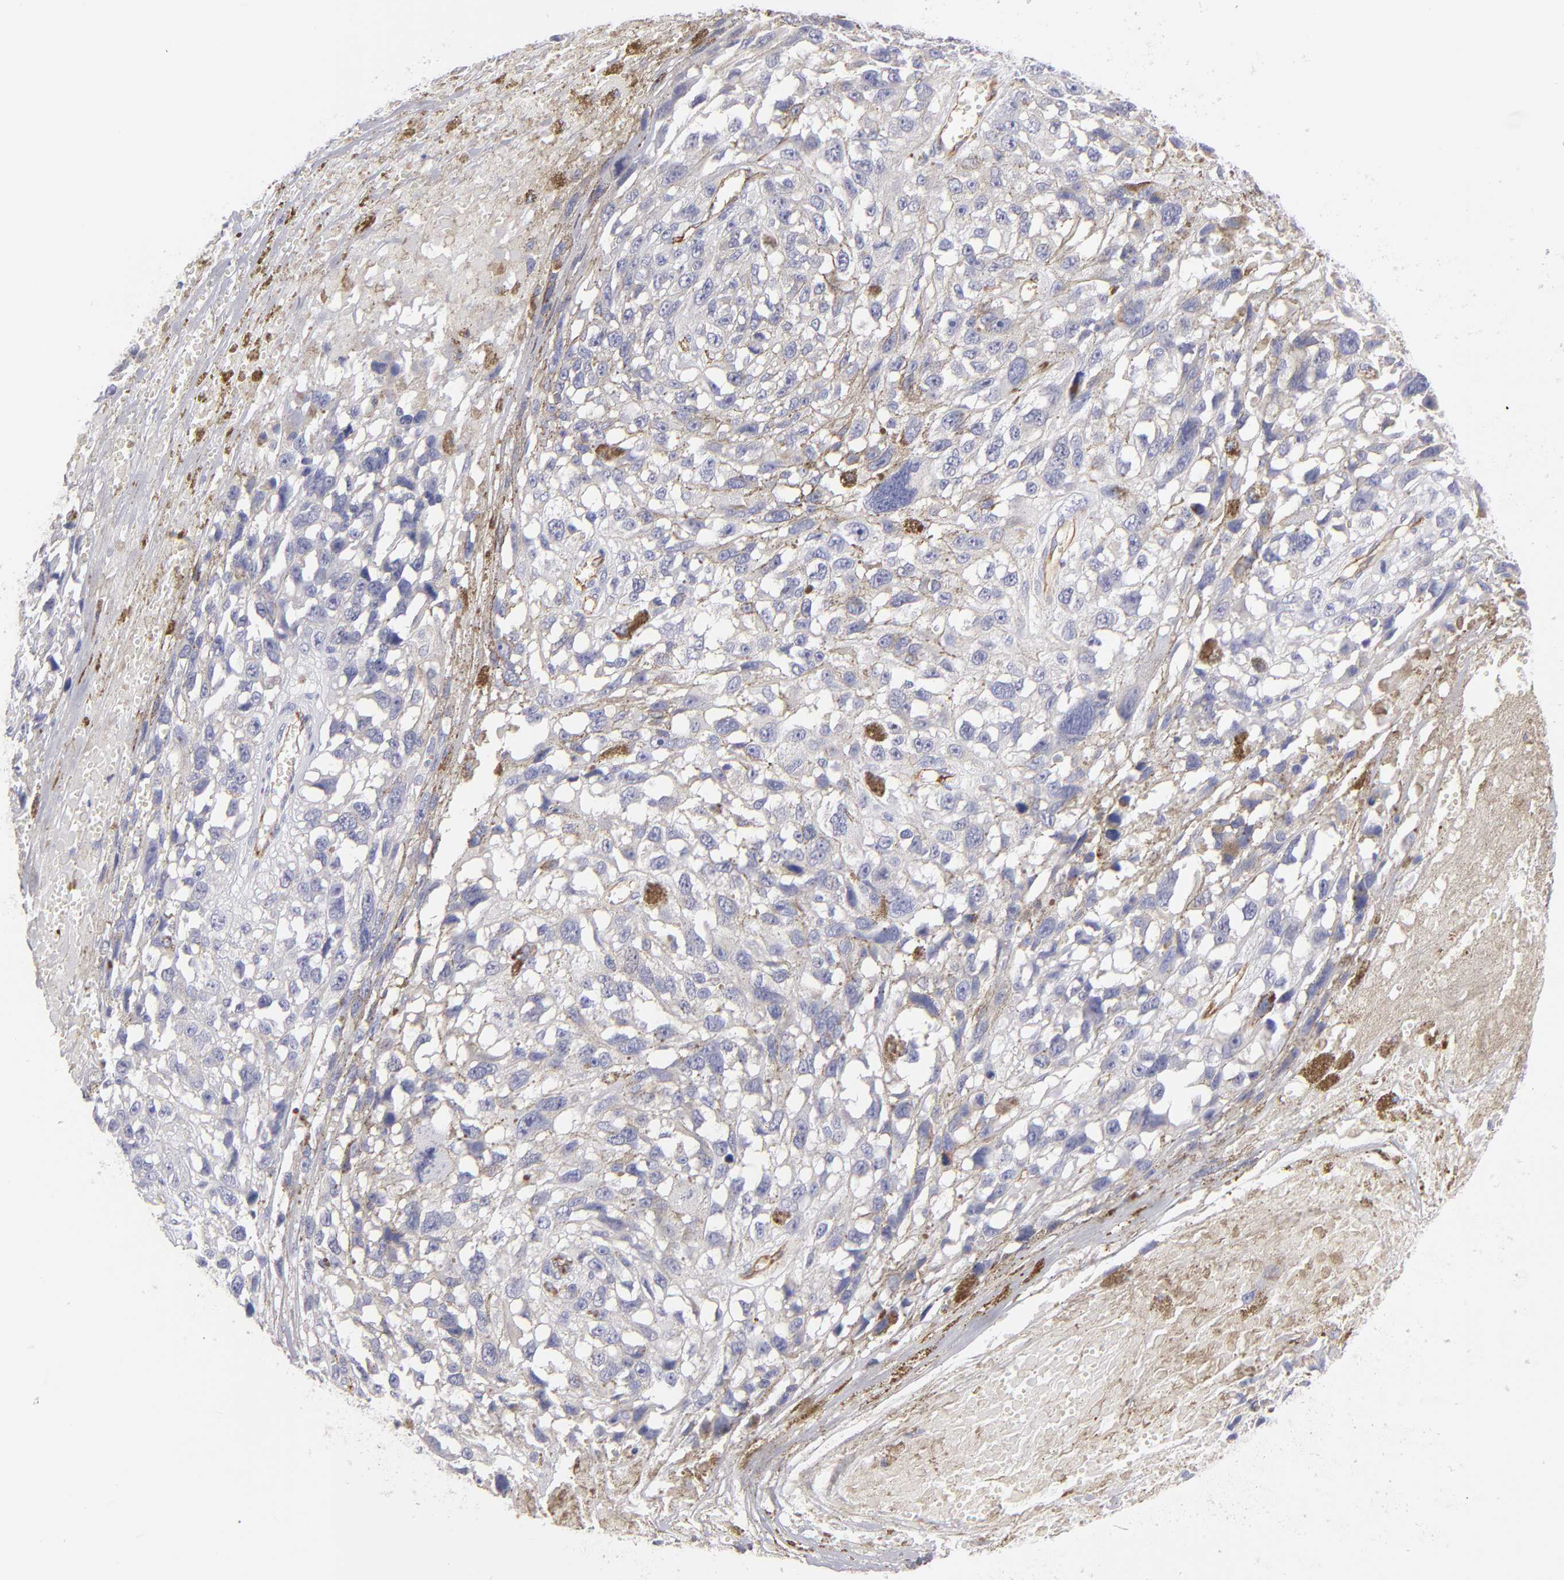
{"staining": {"intensity": "negative", "quantity": "none", "location": "none"}, "tissue": "melanoma", "cell_type": "Tumor cells", "image_type": "cancer", "snomed": [{"axis": "morphology", "description": "Malignant melanoma, Metastatic site"}, {"axis": "topography", "description": "Lymph node"}], "caption": "A micrograph of melanoma stained for a protein reveals no brown staining in tumor cells. (DAB (3,3'-diaminobenzidine) immunohistochemistry, high magnification).", "gene": "PLVAP", "patient": {"sex": "male", "age": 59}}